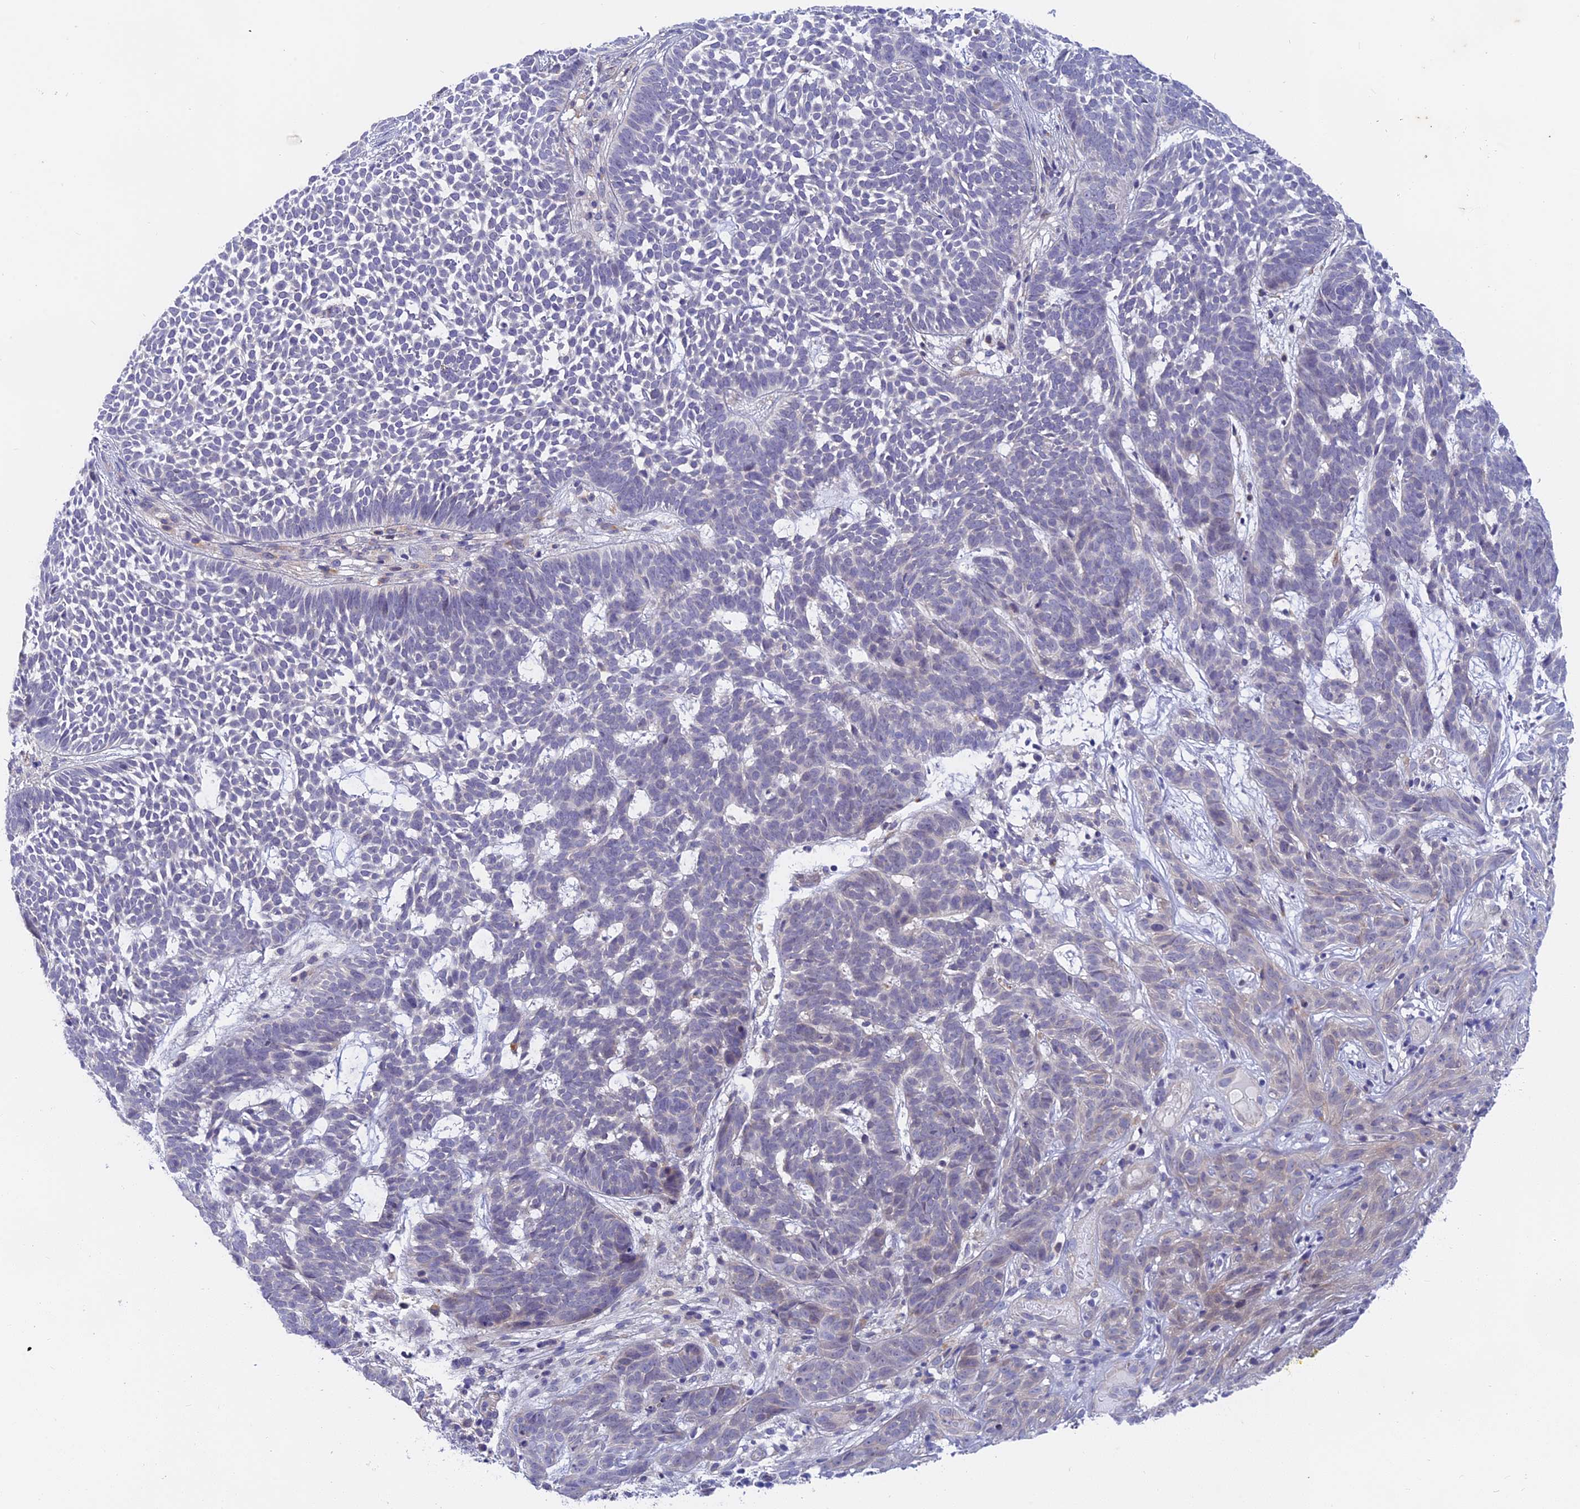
{"staining": {"intensity": "negative", "quantity": "none", "location": "none"}, "tissue": "skin cancer", "cell_type": "Tumor cells", "image_type": "cancer", "snomed": [{"axis": "morphology", "description": "Basal cell carcinoma"}, {"axis": "topography", "description": "Skin"}], "caption": "This is a micrograph of IHC staining of skin cancer, which shows no expression in tumor cells.", "gene": "GLB1L", "patient": {"sex": "female", "age": 78}}